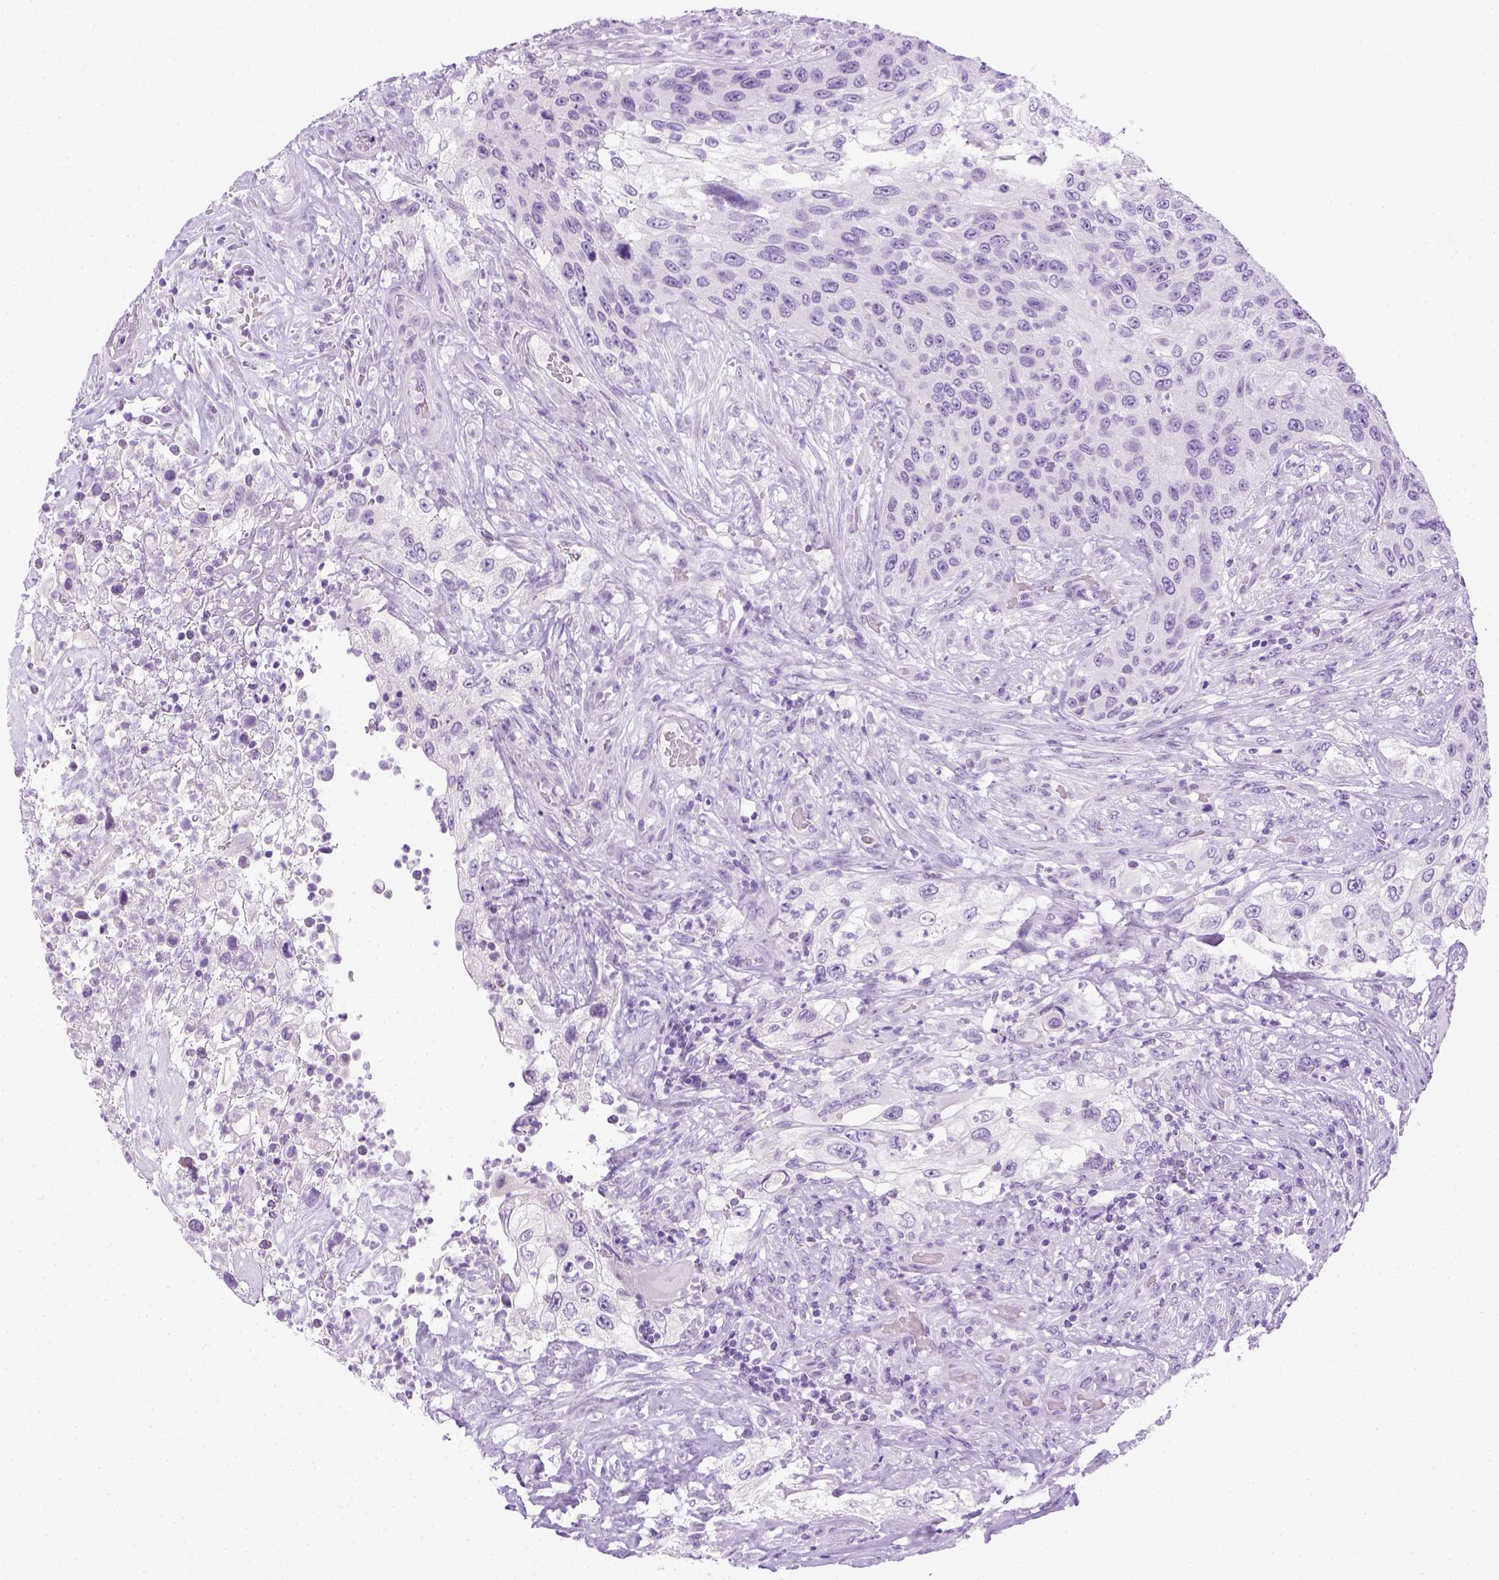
{"staining": {"intensity": "negative", "quantity": "none", "location": "none"}, "tissue": "urothelial cancer", "cell_type": "Tumor cells", "image_type": "cancer", "snomed": [{"axis": "morphology", "description": "Urothelial carcinoma, High grade"}, {"axis": "topography", "description": "Urinary bladder"}], "caption": "The micrograph displays no staining of tumor cells in urothelial carcinoma (high-grade).", "gene": "LGSN", "patient": {"sex": "female", "age": 60}}